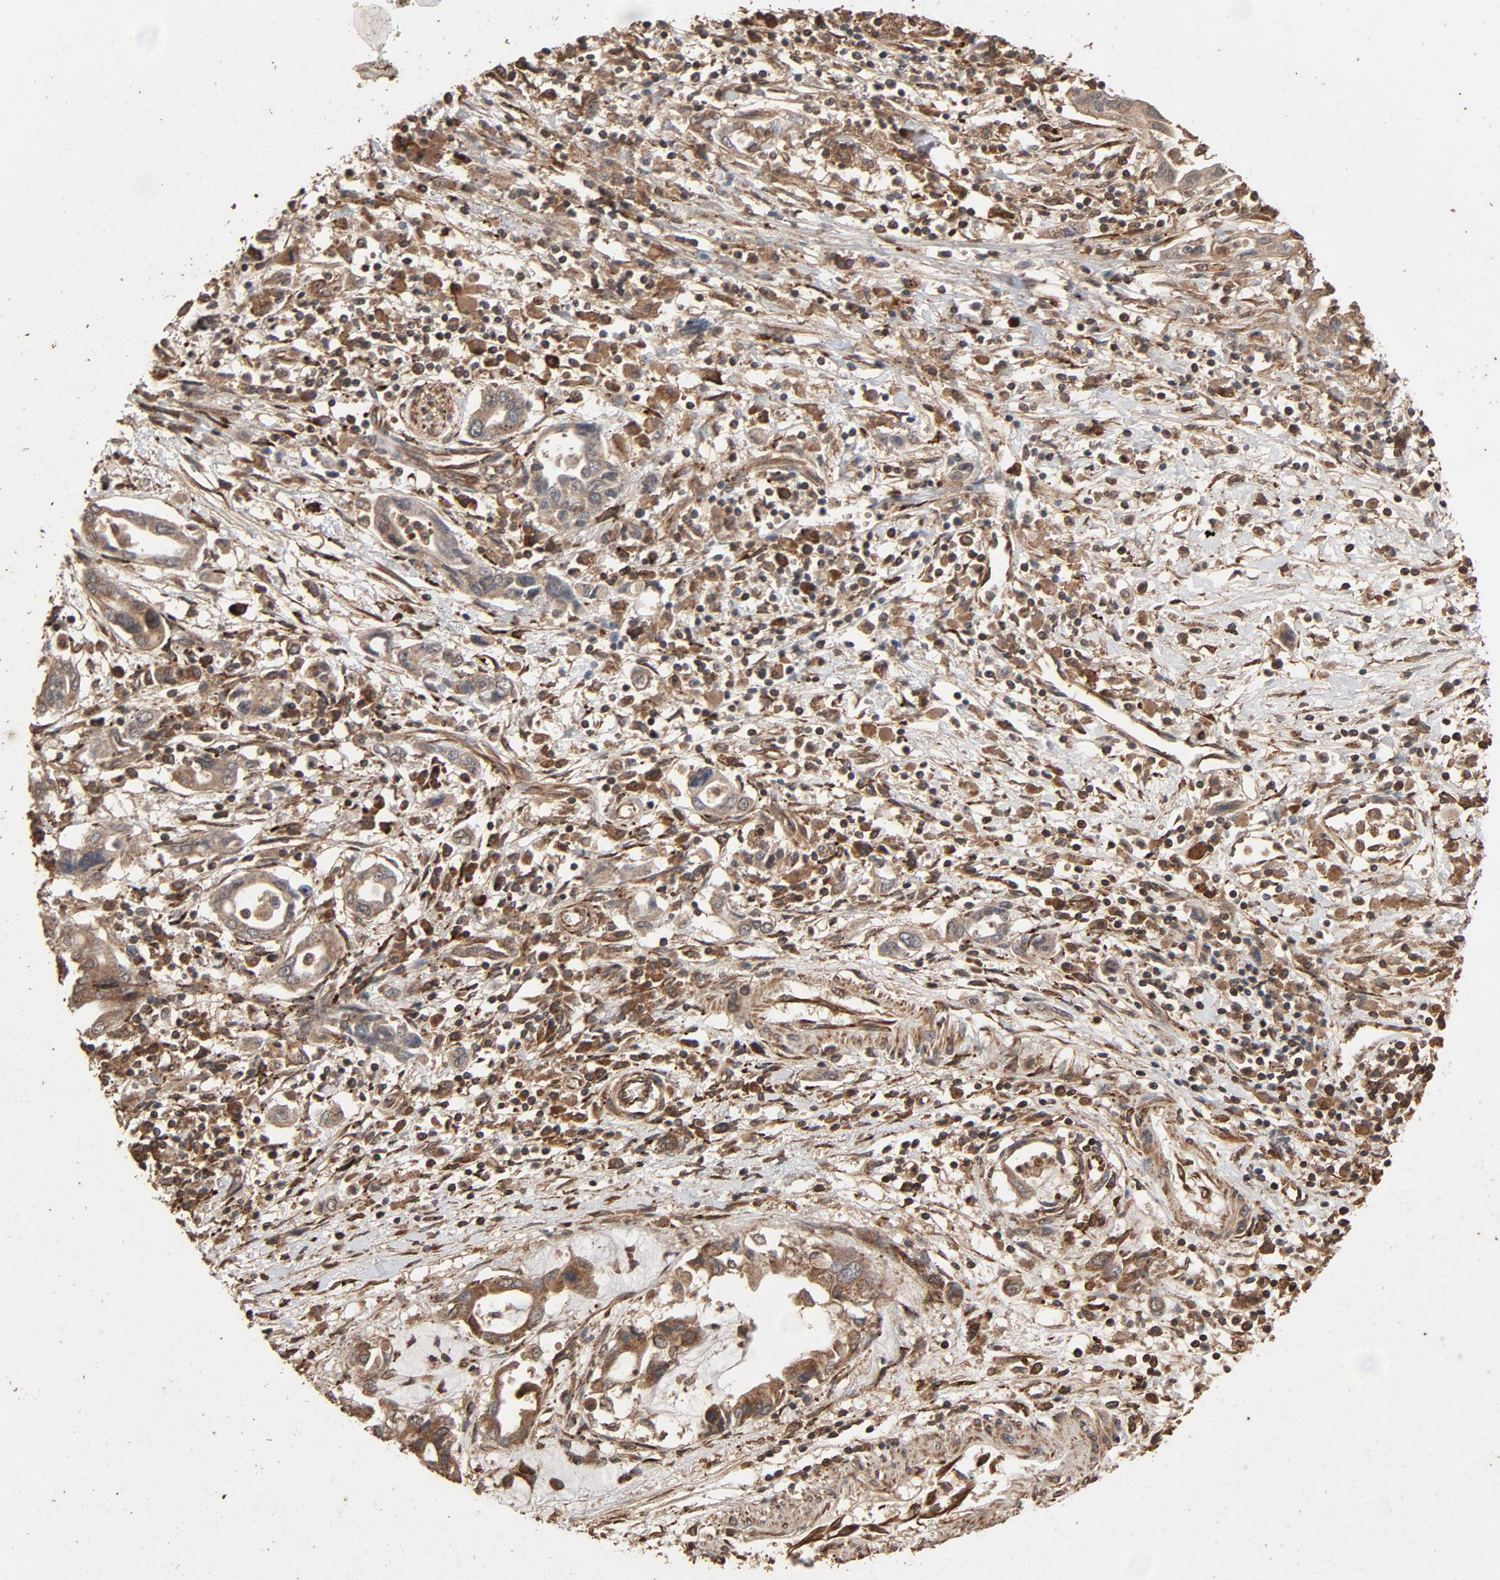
{"staining": {"intensity": "moderate", "quantity": "25%-75%", "location": "cytoplasmic/membranous"}, "tissue": "pancreatic cancer", "cell_type": "Tumor cells", "image_type": "cancer", "snomed": [{"axis": "morphology", "description": "Adenocarcinoma, NOS"}, {"axis": "topography", "description": "Pancreas"}], "caption": "A medium amount of moderate cytoplasmic/membranous expression is identified in about 25%-75% of tumor cells in adenocarcinoma (pancreatic) tissue.", "gene": "RPS6KA6", "patient": {"sex": "female", "age": 57}}